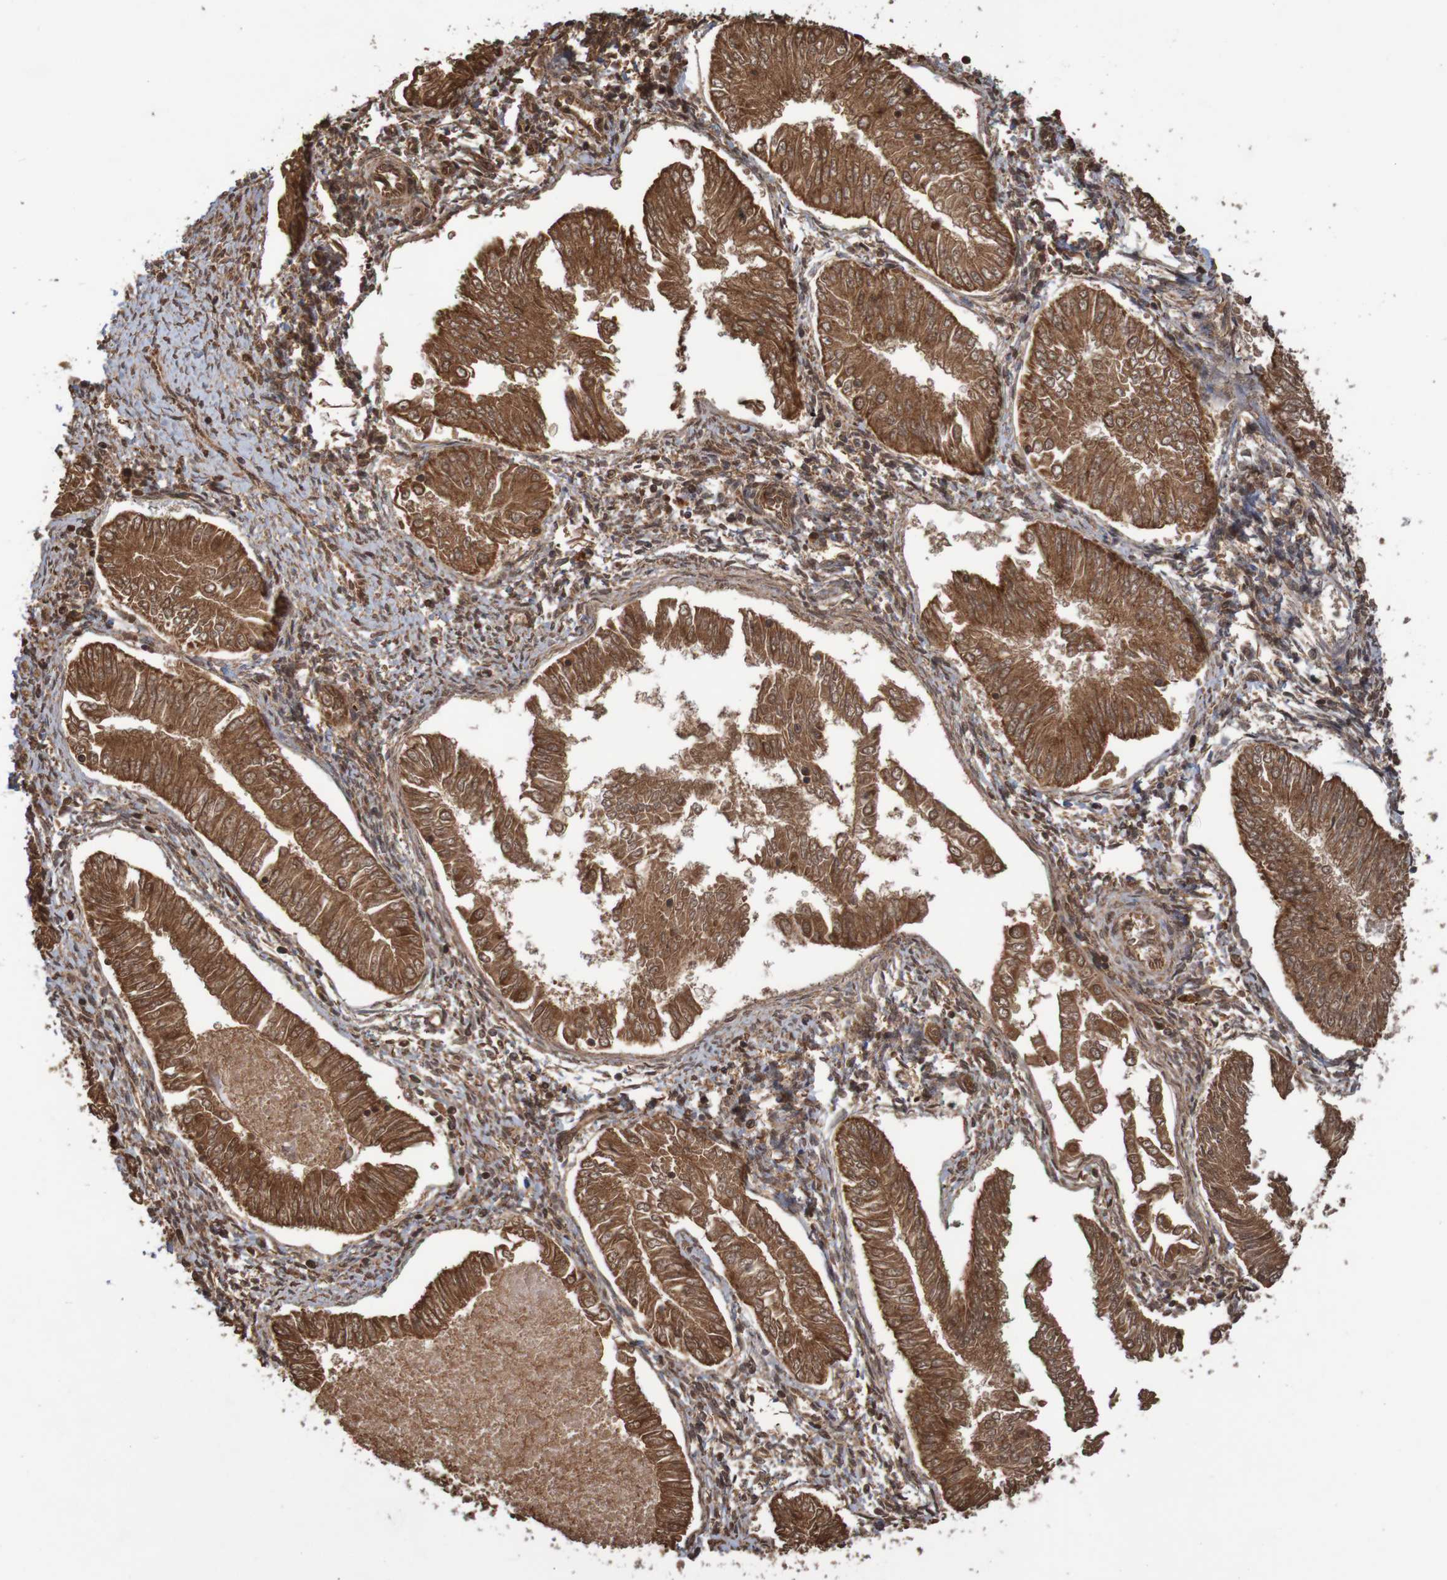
{"staining": {"intensity": "strong", "quantity": ">75%", "location": "cytoplasmic/membranous"}, "tissue": "endometrial cancer", "cell_type": "Tumor cells", "image_type": "cancer", "snomed": [{"axis": "morphology", "description": "Adenocarcinoma, NOS"}, {"axis": "topography", "description": "Endometrium"}], "caption": "The immunohistochemical stain labels strong cytoplasmic/membranous expression in tumor cells of adenocarcinoma (endometrial) tissue. The staining is performed using DAB brown chromogen to label protein expression. The nuclei are counter-stained blue using hematoxylin.", "gene": "MRPL52", "patient": {"sex": "female", "age": 53}}